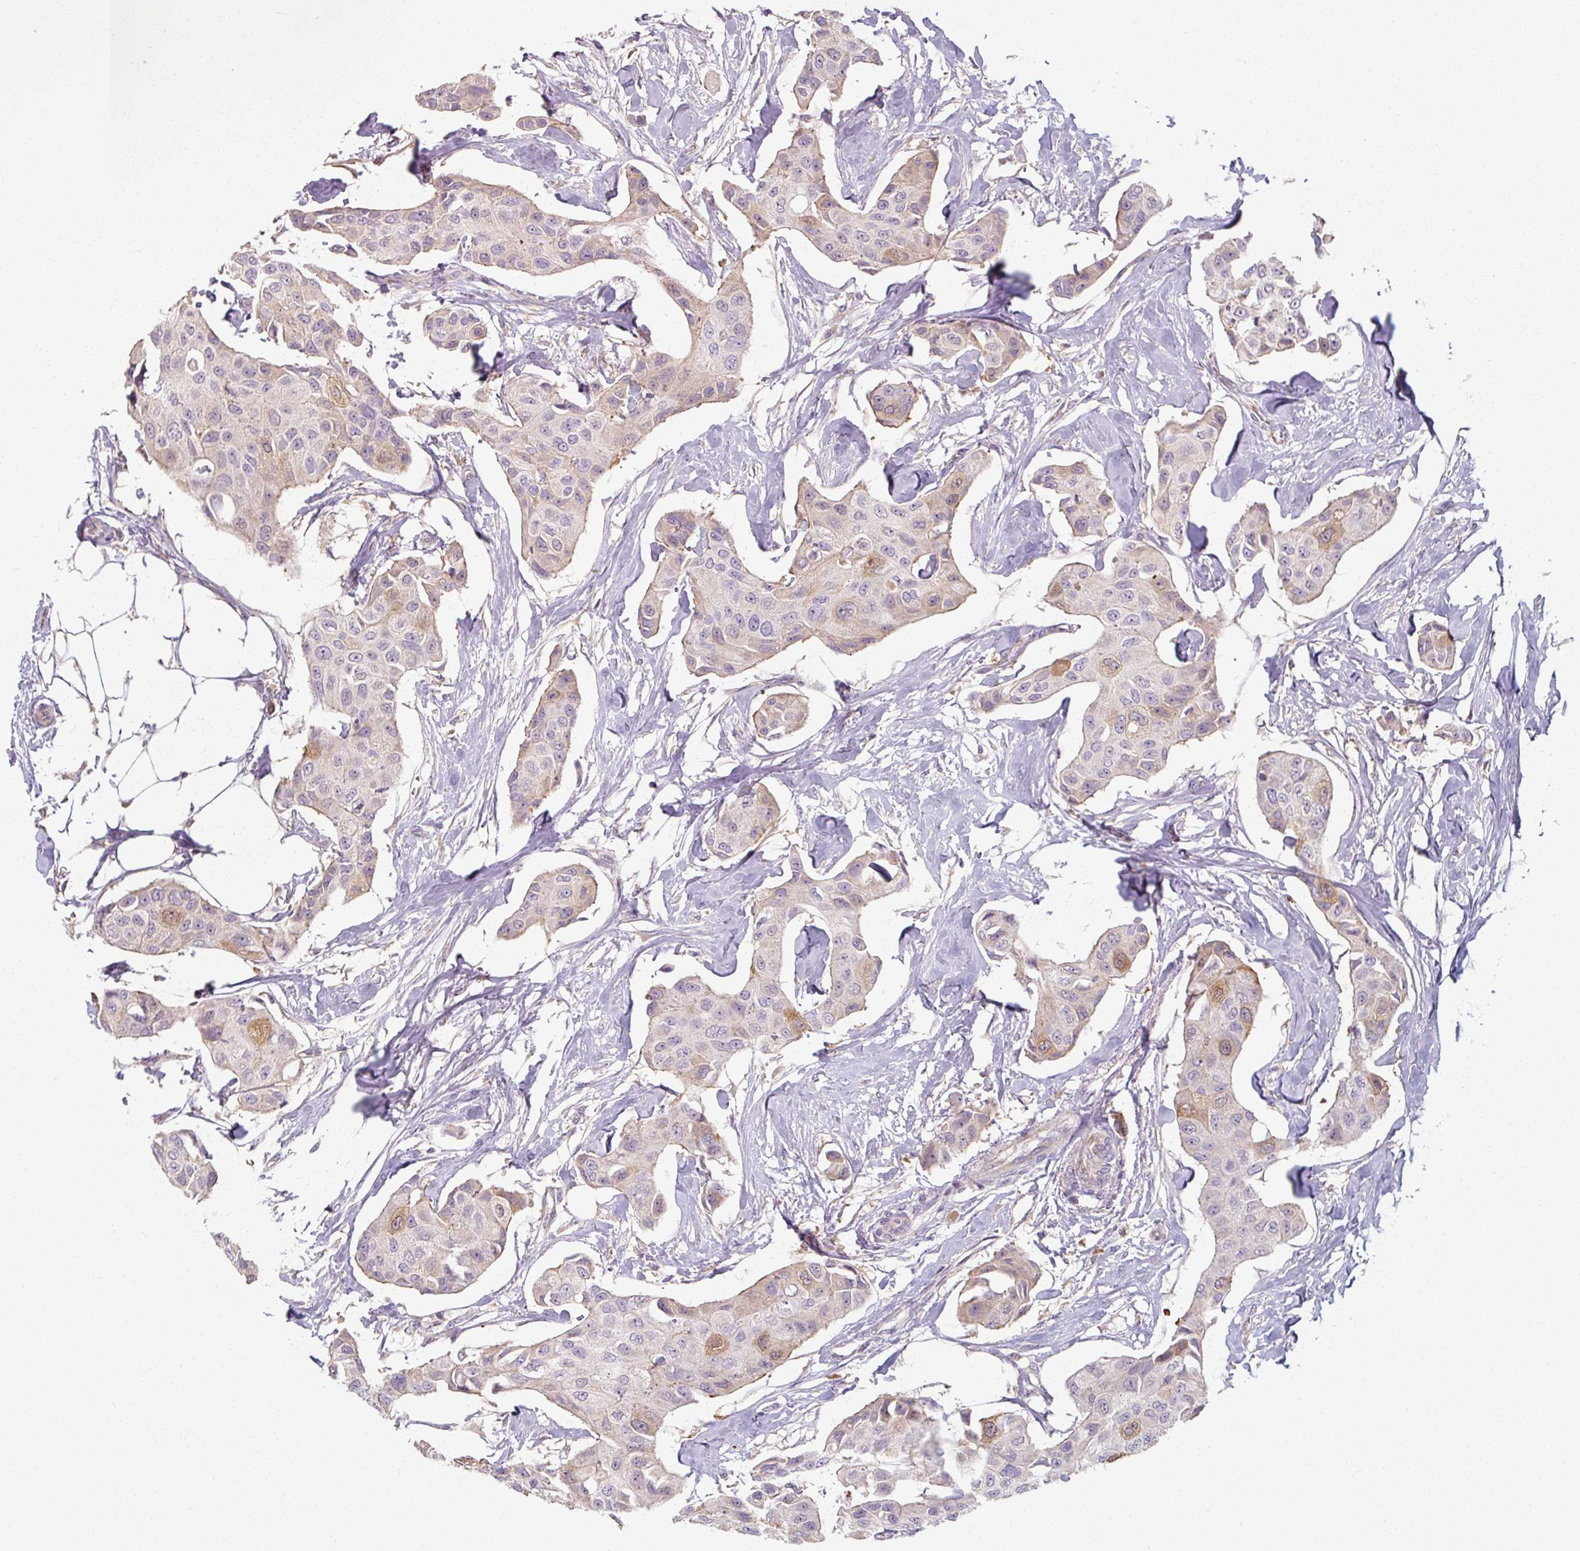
{"staining": {"intensity": "weak", "quantity": "<25%", "location": "cytoplasmic/membranous"}, "tissue": "breast cancer", "cell_type": "Tumor cells", "image_type": "cancer", "snomed": [{"axis": "morphology", "description": "Duct carcinoma"}, {"axis": "topography", "description": "Breast"}, {"axis": "topography", "description": "Lymph node"}], "caption": "Tumor cells show no significant protein expression in breast invasive ductal carcinoma.", "gene": "TSEN54", "patient": {"sex": "female", "age": 80}}